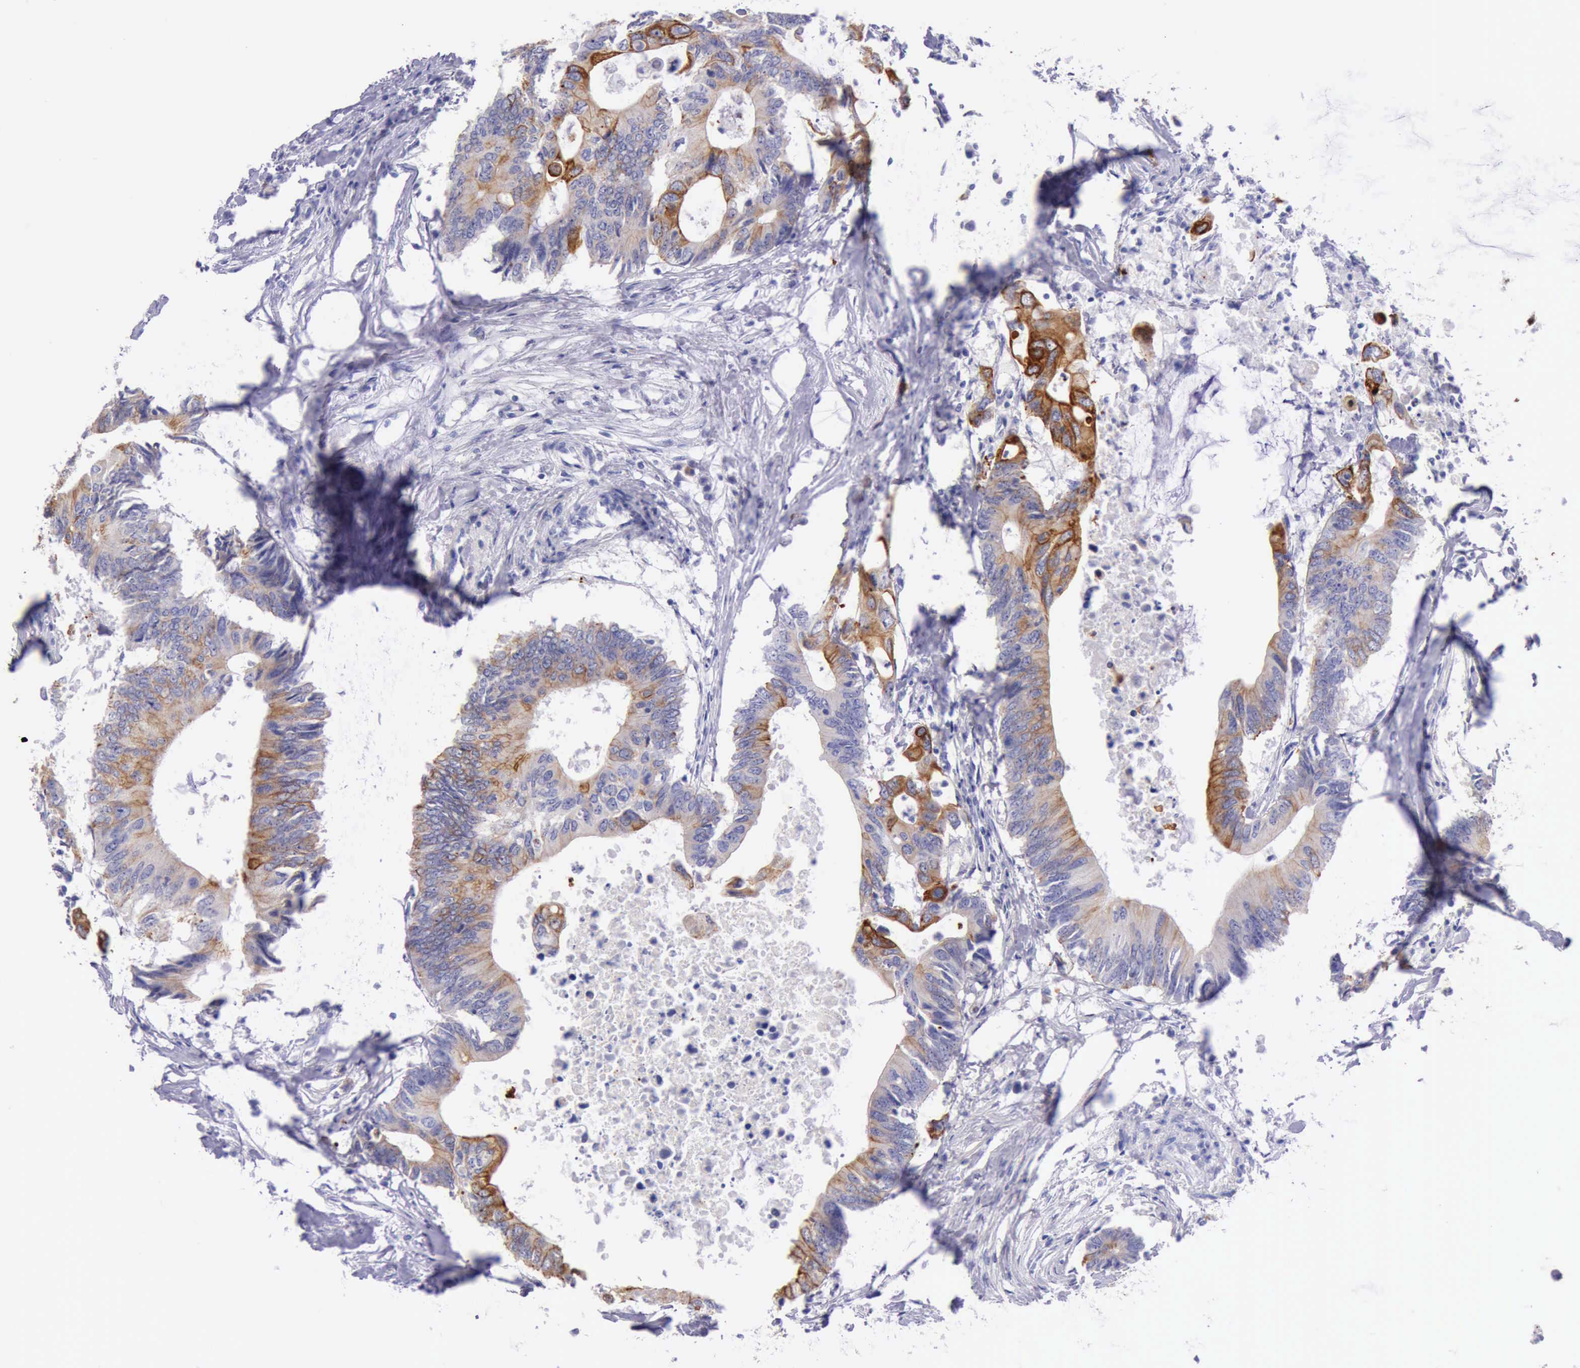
{"staining": {"intensity": "moderate", "quantity": "<25%", "location": "cytoplasmic/membranous"}, "tissue": "colorectal cancer", "cell_type": "Tumor cells", "image_type": "cancer", "snomed": [{"axis": "morphology", "description": "Adenocarcinoma, NOS"}, {"axis": "topography", "description": "Colon"}], "caption": "Immunohistochemistry (IHC) histopathology image of neoplastic tissue: adenocarcinoma (colorectal) stained using immunohistochemistry (IHC) reveals low levels of moderate protein expression localized specifically in the cytoplasmic/membranous of tumor cells, appearing as a cytoplasmic/membranous brown color.", "gene": "KRT8", "patient": {"sex": "male", "age": 71}}